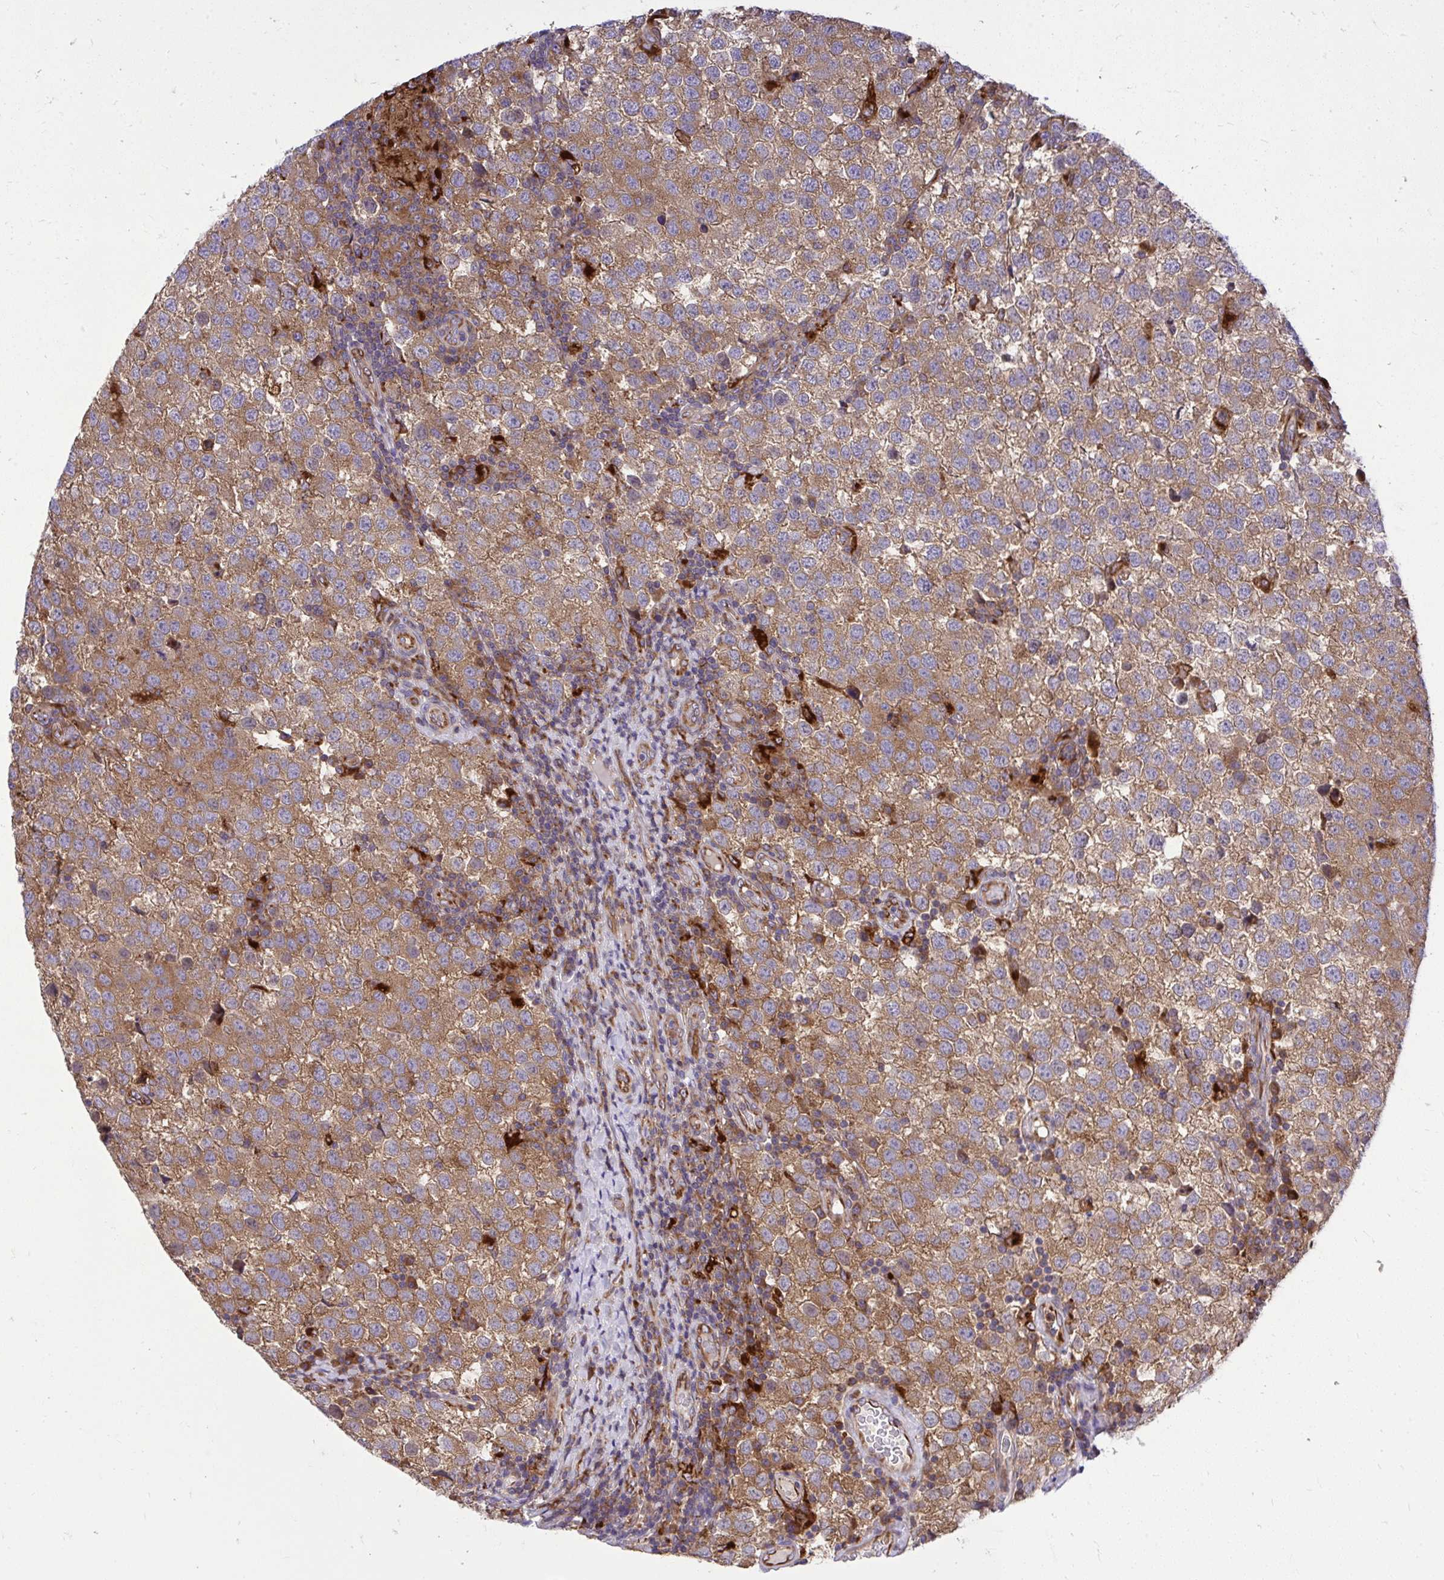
{"staining": {"intensity": "moderate", "quantity": ">75%", "location": "cytoplasmic/membranous"}, "tissue": "testis cancer", "cell_type": "Tumor cells", "image_type": "cancer", "snomed": [{"axis": "morphology", "description": "Seminoma, NOS"}, {"axis": "topography", "description": "Testis"}], "caption": "Protein positivity by immunohistochemistry shows moderate cytoplasmic/membranous positivity in about >75% of tumor cells in testis cancer (seminoma).", "gene": "PAIP2", "patient": {"sex": "male", "age": 34}}